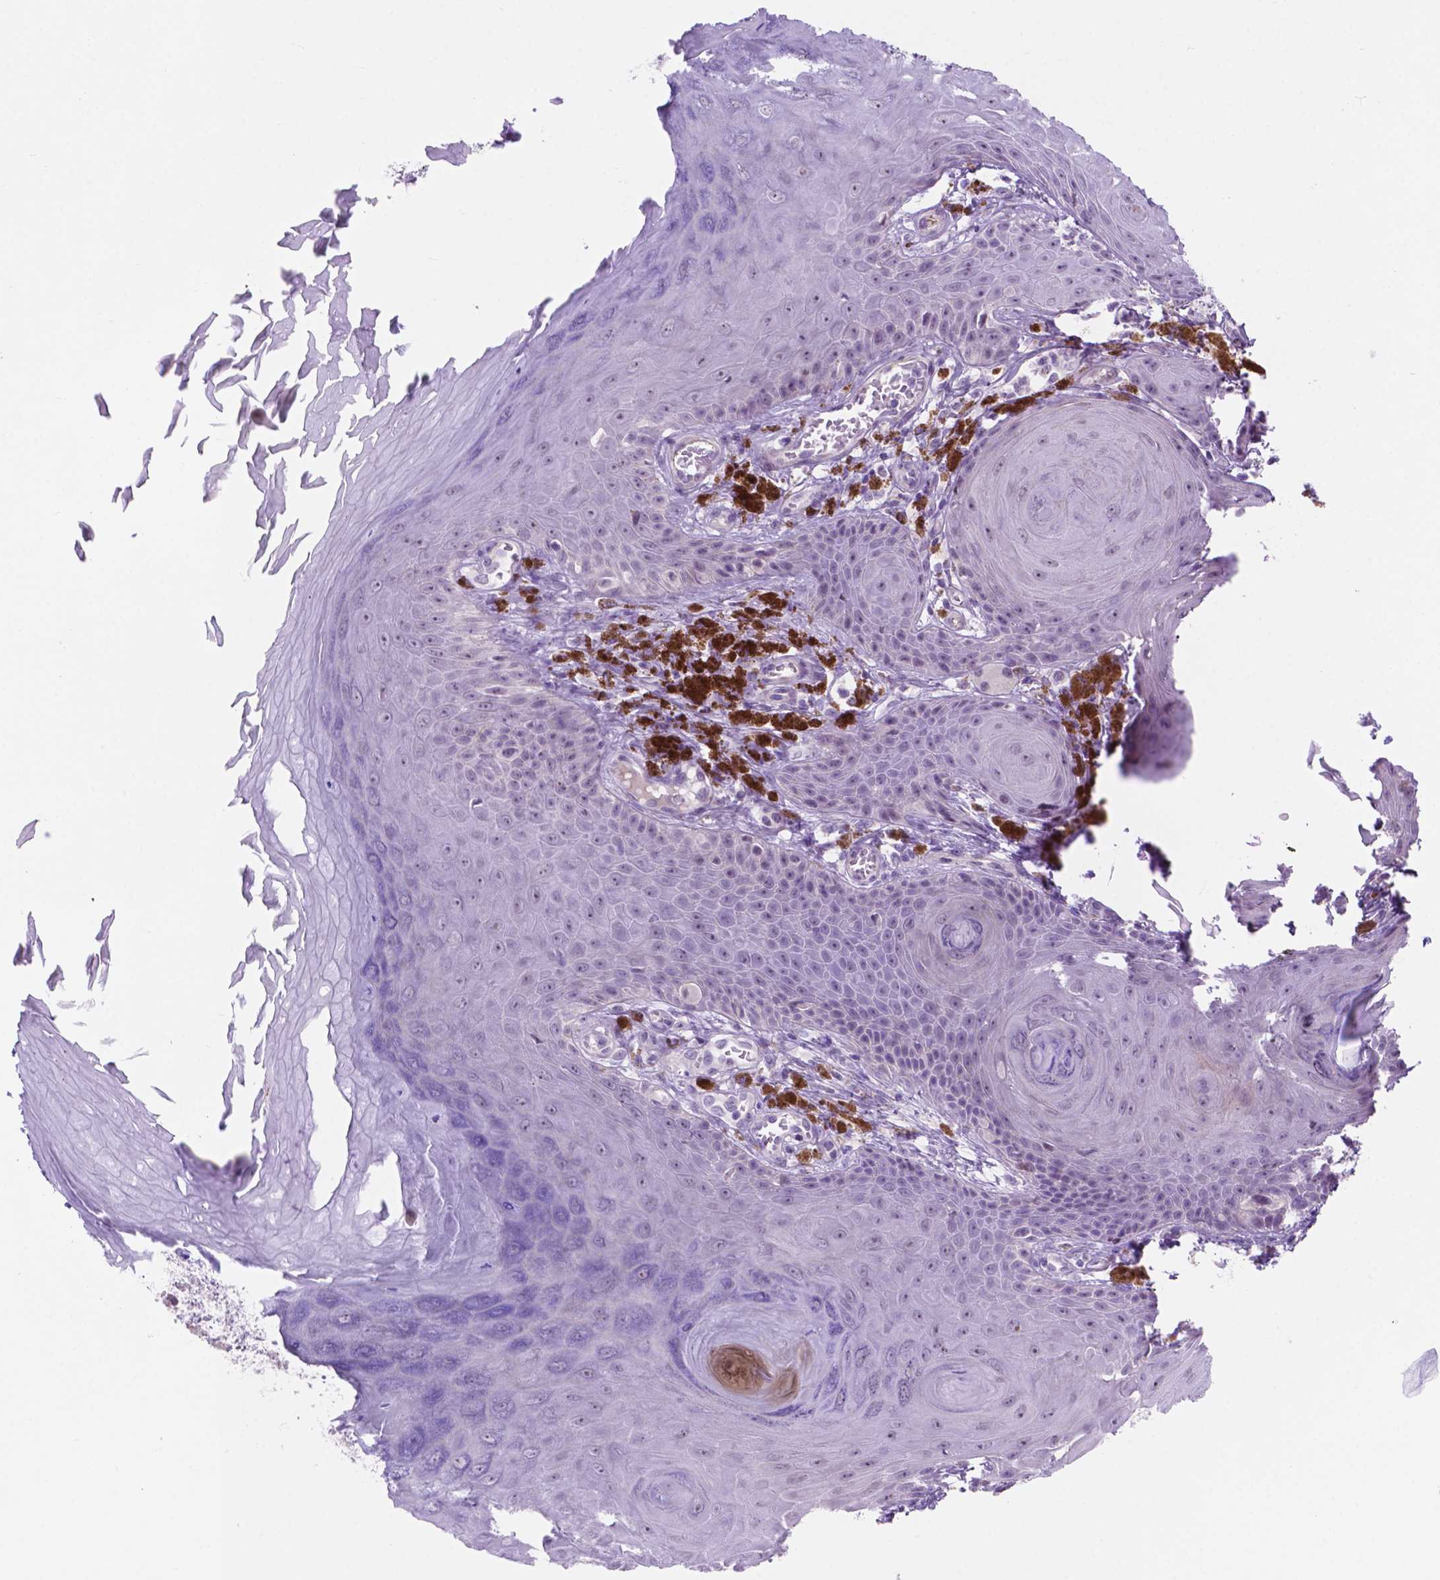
{"staining": {"intensity": "negative", "quantity": "none", "location": "none"}, "tissue": "melanoma", "cell_type": "Tumor cells", "image_type": "cancer", "snomed": [{"axis": "morphology", "description": "Malignant melanoma, NOS"}, {"axis": "topography", "description": "Skin"}], "caption": "DAB (3,3'-diaminobenzidine) immunohistochemical staining of melanoma demonstrates no significant positivity in tumor cells.", "gene": "ACY3", "patient": {"sex": "female", "age": 80}}